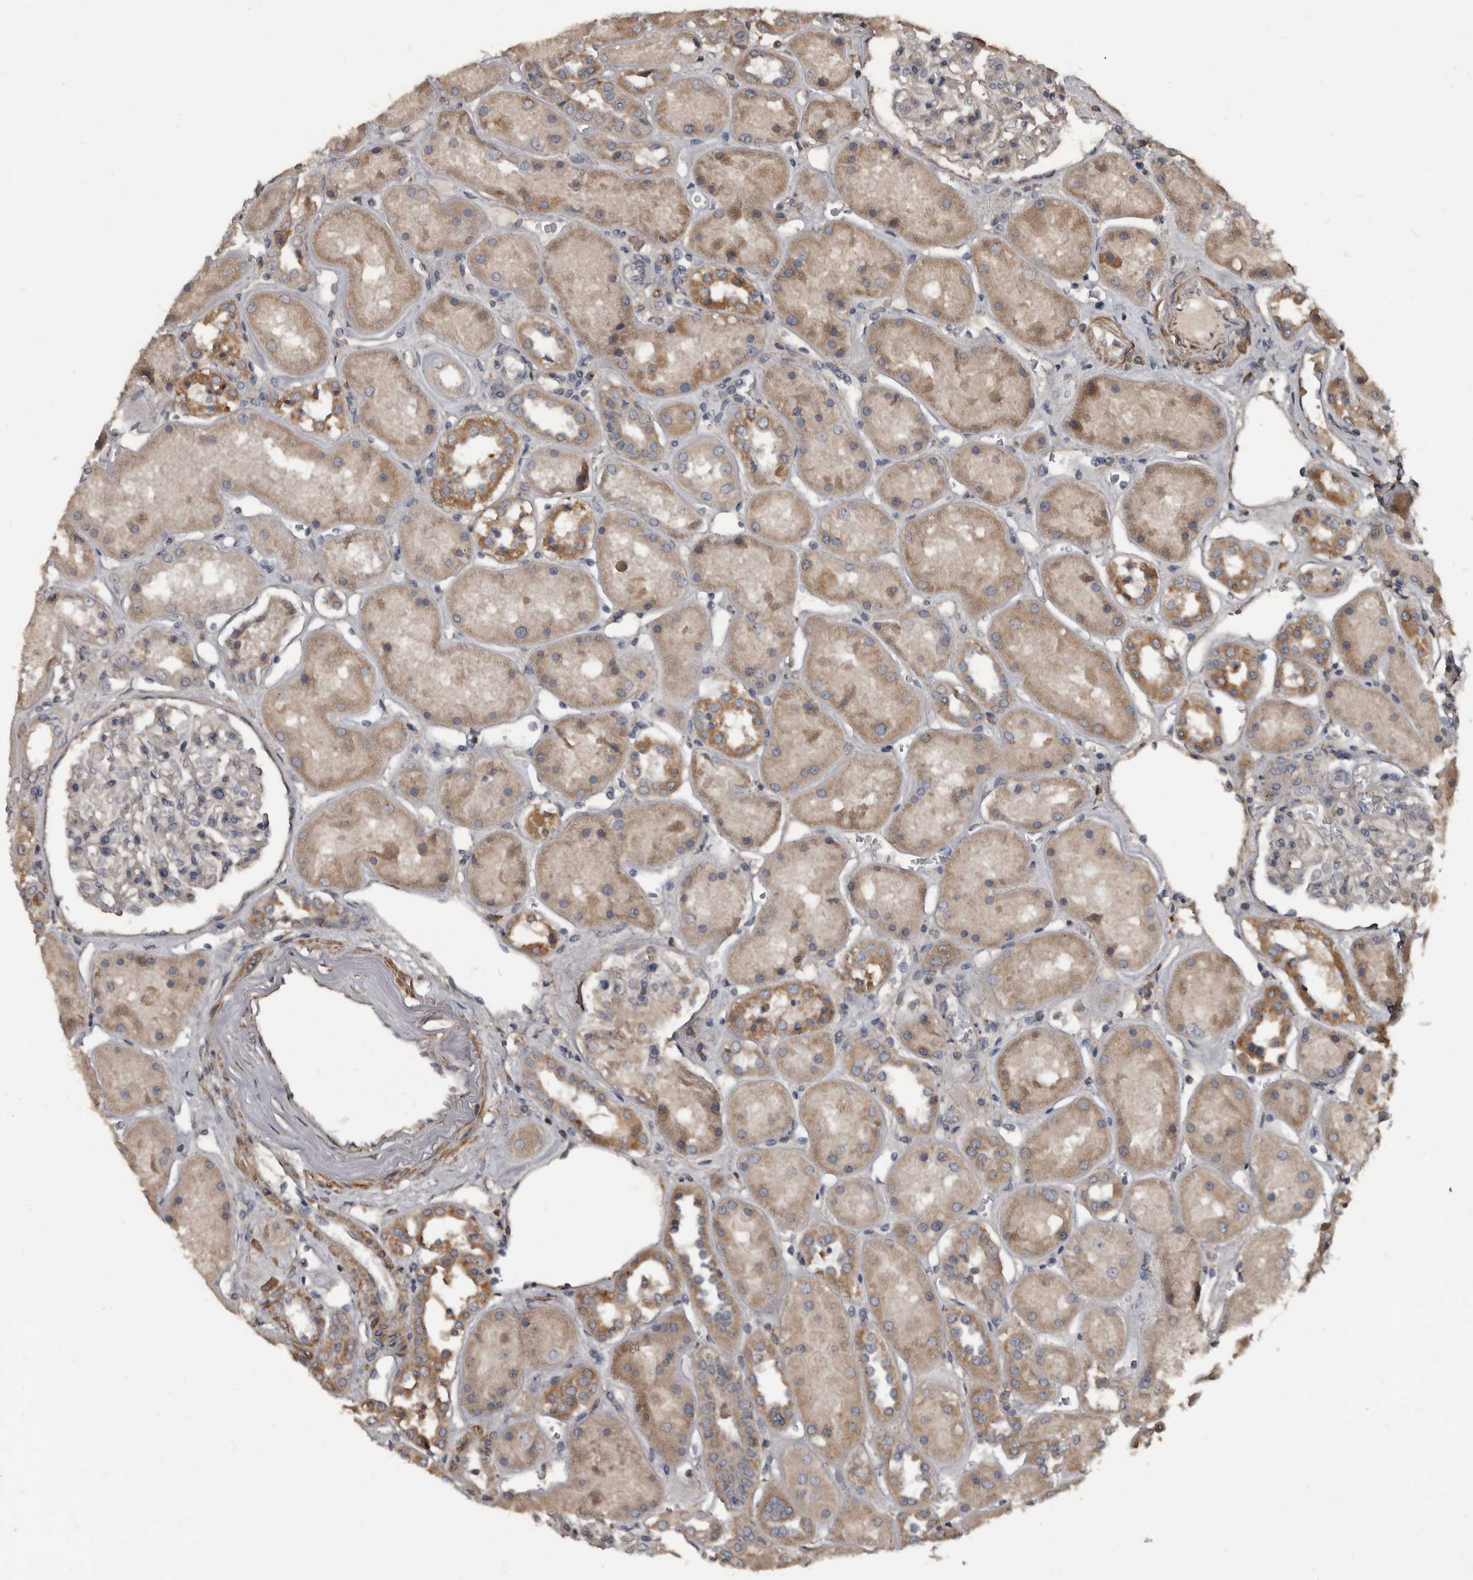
{"staining": {"intensity": "negative", "quantity": "none", "location": "none"}, "tissue": "kidney", "cell_type": "Cells in glomeruli", "image_type": "normal", "snomed": [{"axis": "morphology", "description": "Normal tissue, NOS"}, {"axis": "topography", "description": "Kidney"}], "caption": "Cells in glomeruli show no significant protein staining in unremarkable kidney. (Brightfield microscopy of DAB (3,3'-diaminobenzidine) IHC at high magnification).", "gene": "GREB1", "patient": {"sex": "male", "age": 70}}